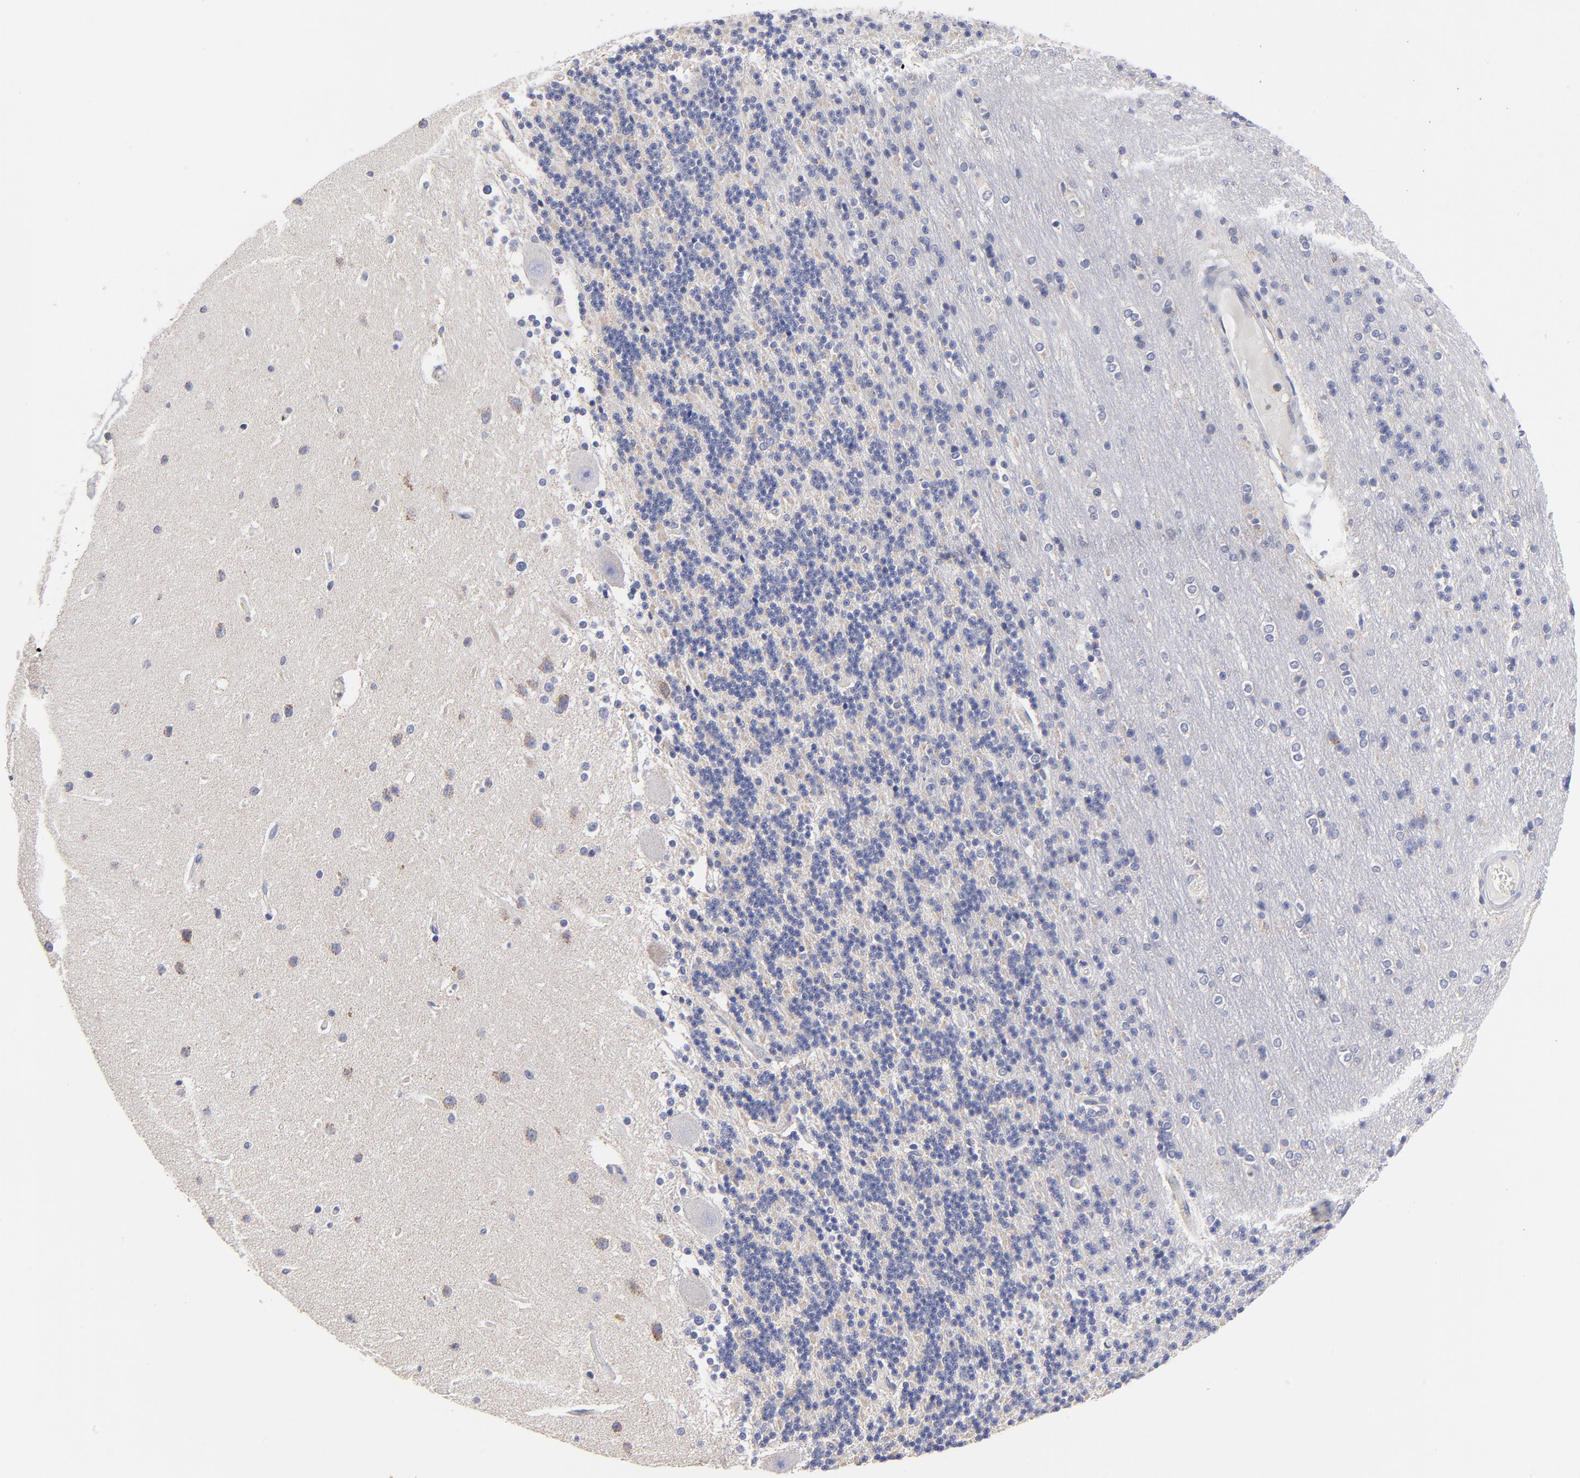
{"staining": {"intensity": "negative", "quantity": "none", "location": "none"}, "tissue": "cerebellum", "cell_type": "Cells in granular layer", "image_type": "normal", "snomed": [{"axis": "morphology", "description": "Normal tissue, NOS"}, {"axis": "topography", "description": "Cerebellum"}], "caption": "Cerebellum was stained to show a protein in brown. There is no significant staining in cells in granular layer. The staining is performed using DAB brown chromogen with nuclei counter-stained in using hematoxylin.", "gene": "FBXL12", "patient": {"sex": "female", "age": 54}}